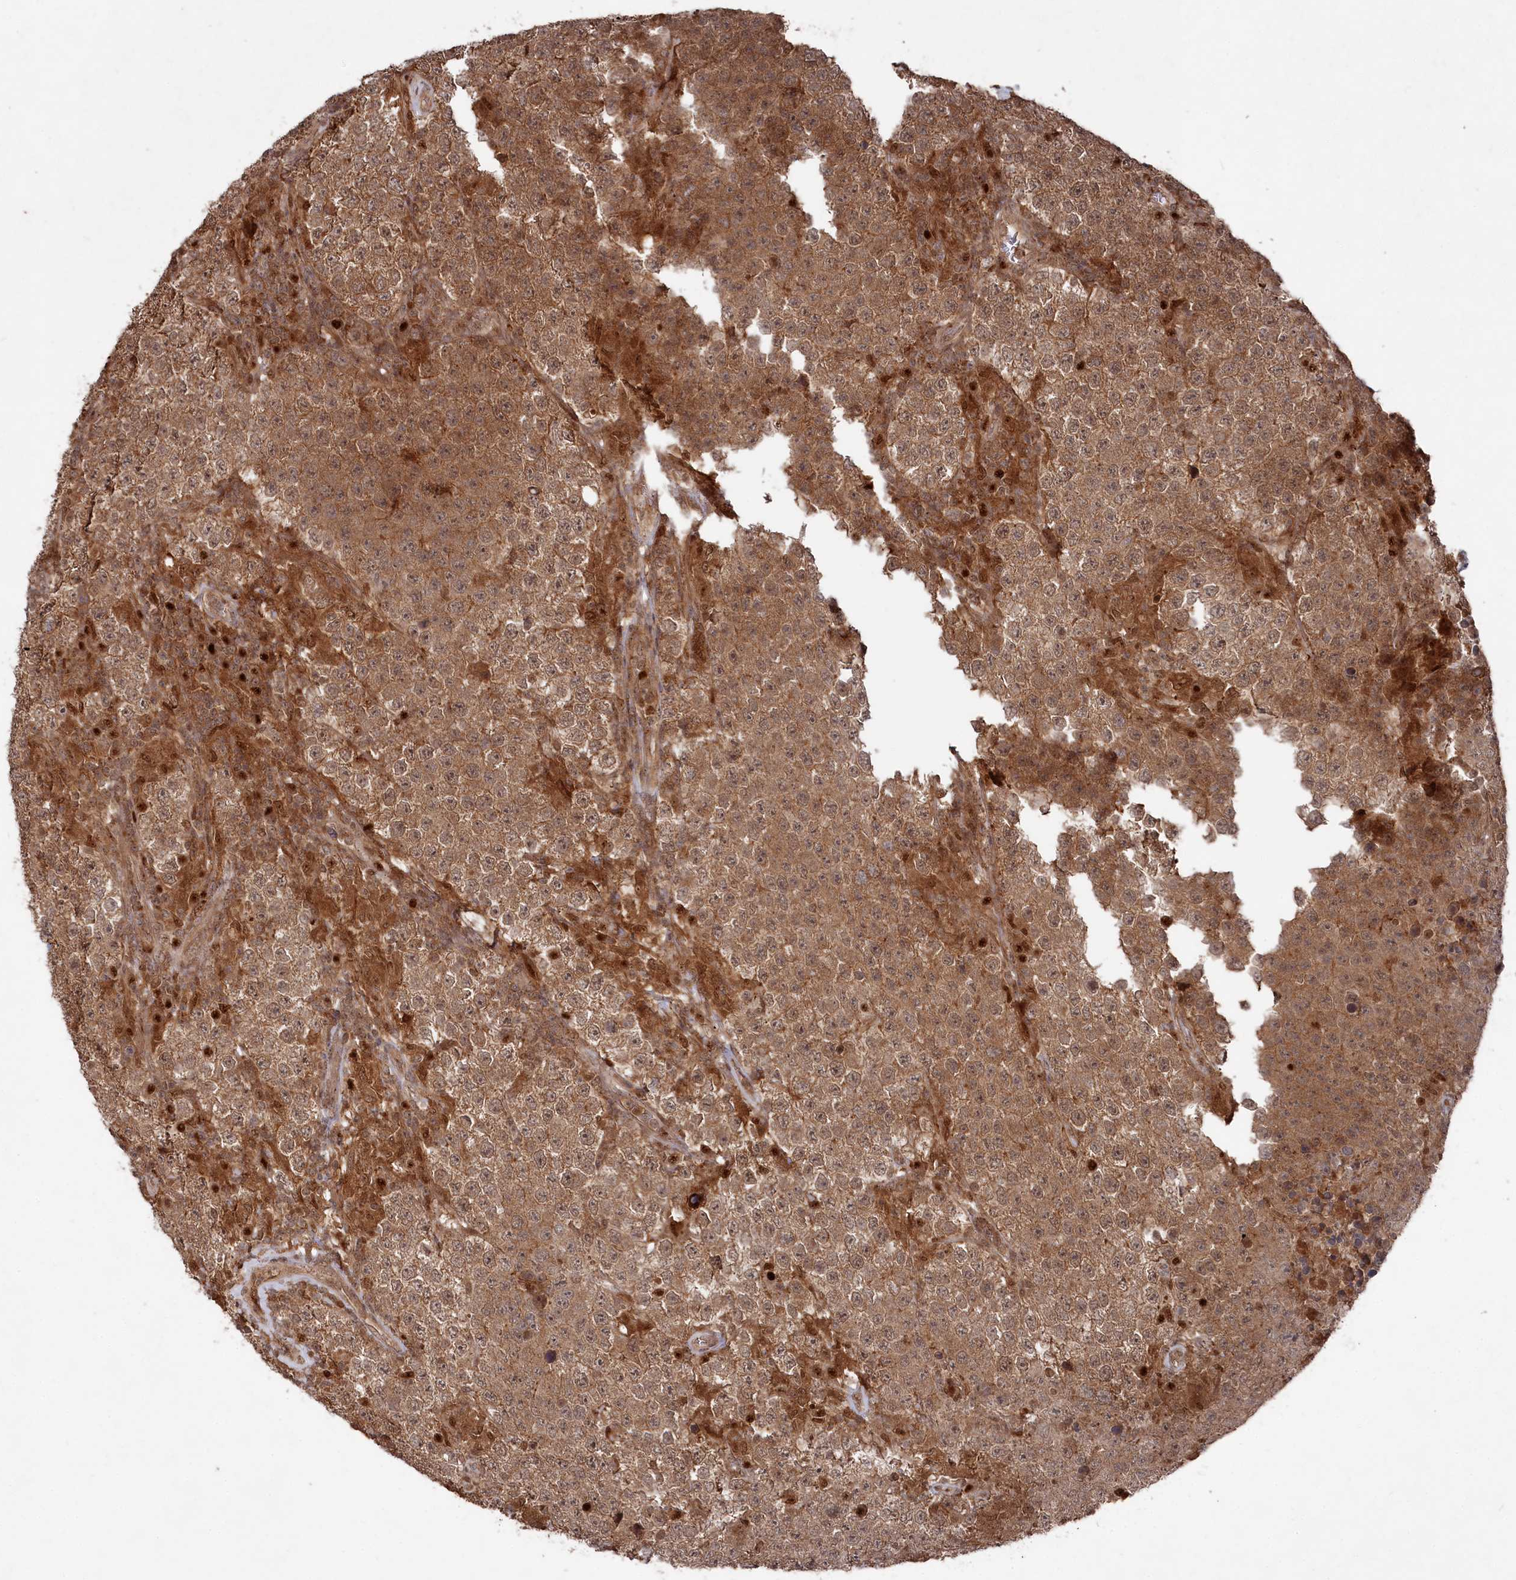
{"staining": {"intensity": "moderate", "quantity": ">75%", "location": "cytoplasmic/membranous"}, "tissue": "testis cancer", "cell_type": "Tumor cells", "image_type": "cancer", "snomed": [{"axis": "morphology", "description": "Normal tissue, NOS"}, {"axis": "morphology", "description": "Urothelial carcinoma, High grade"}, {"axis": "morphology", "description": "Seminoma, NOS"}, {"axis": "morphology", "description": "Carcinoma, Embryonal, NOS"}, {"axis": "topography", "description": "Urinary bladder"}, {"axis": "topography", "description": "Testis"}], "caption": "Protein expression analysis of testis embryonal carcinoma displays moderate cytoplasmic/membranous positivity in about >75% of tumor cells. The staining was performed using DAB (3,3'-diaminobenzidine) to visualize the protein expression in brown, while the nuclei were stained in blue with hematoxylin (Magnification: 20x).", "gene": "BORCS7", "patient": {"sex": "male", "age": 41}}